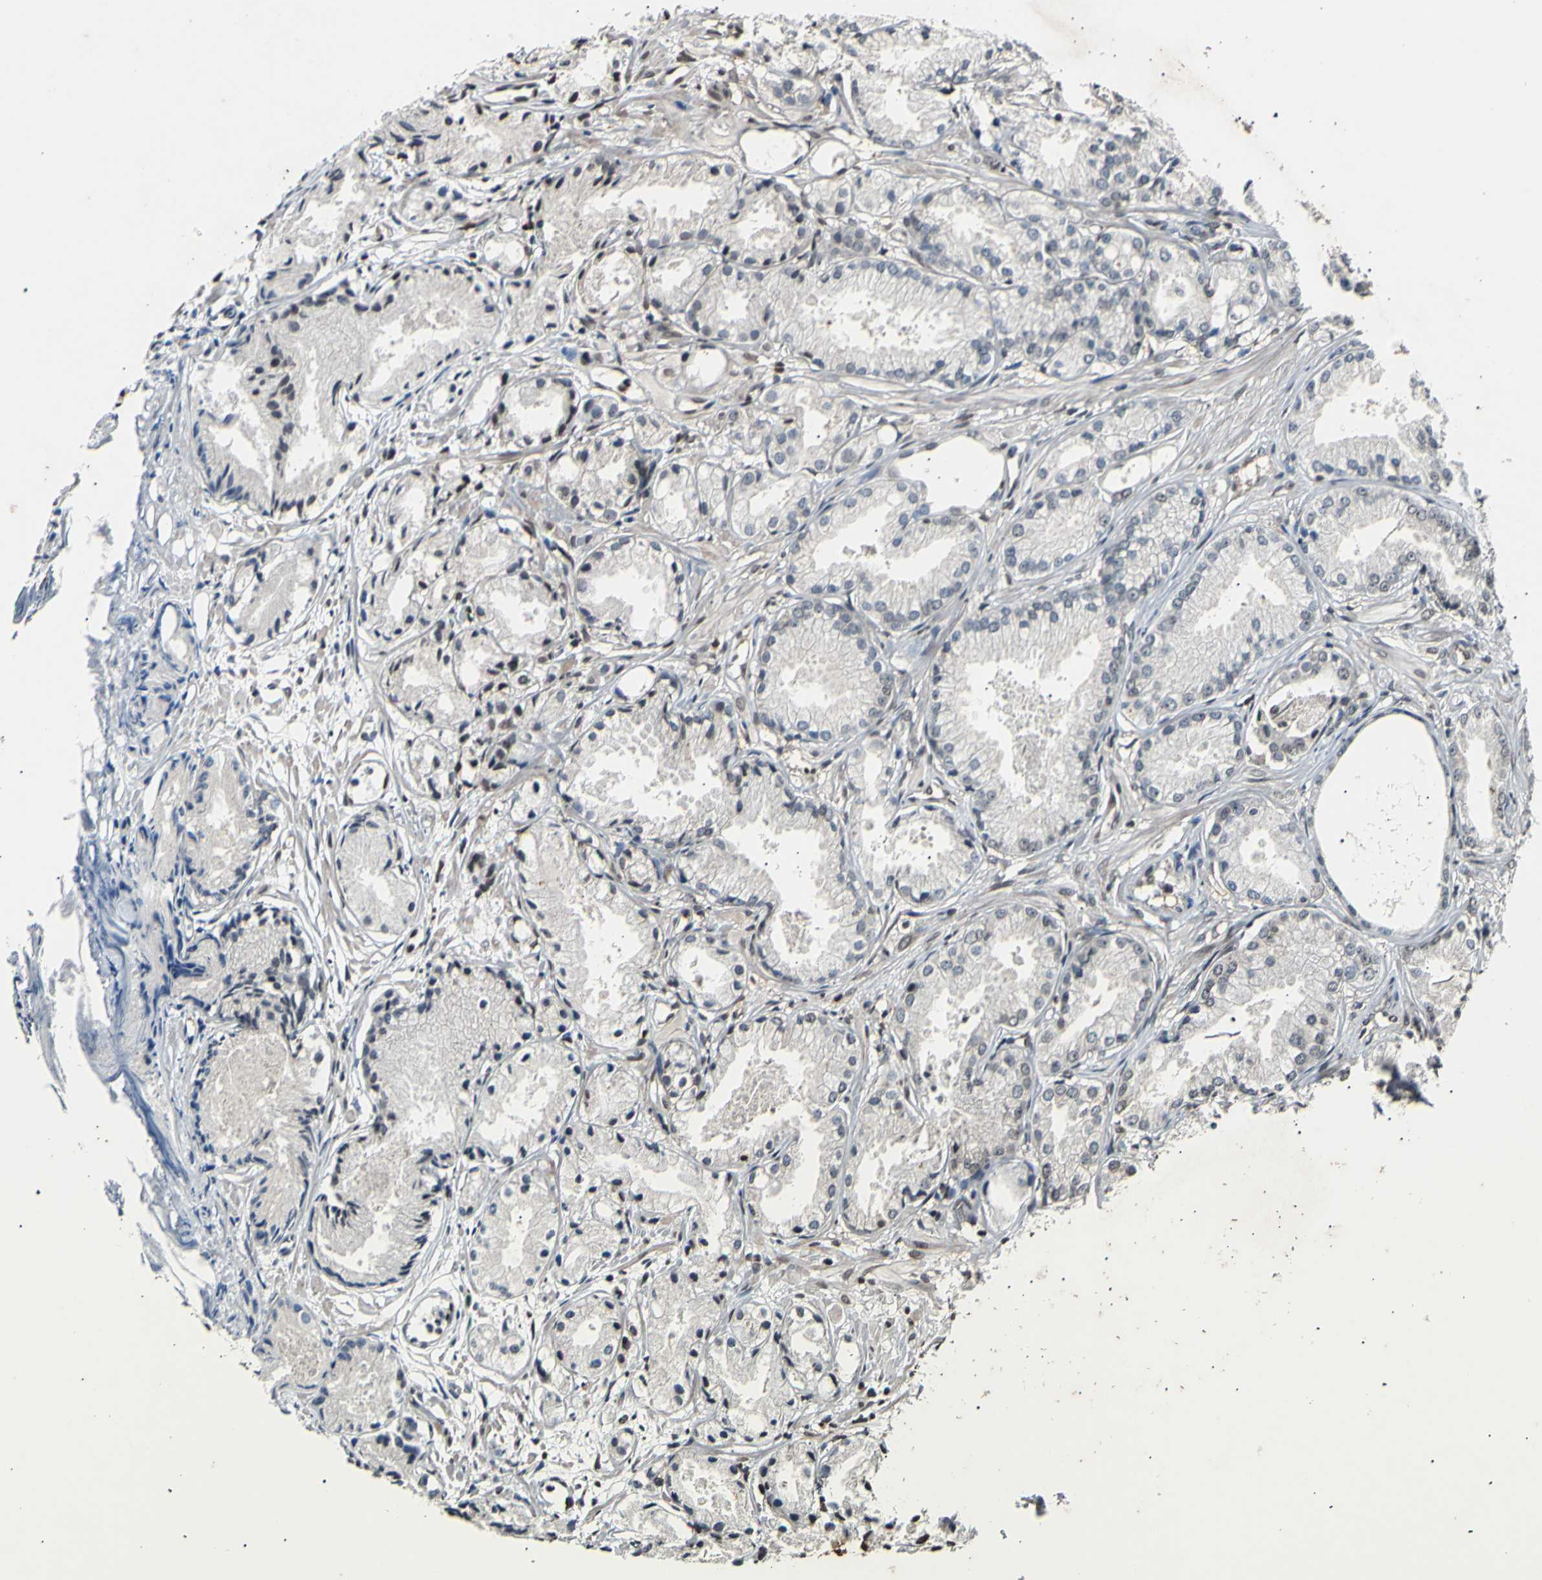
{"staining": {"intensity": "weak", "quantity": ">75%", "location": "cytoplasmic/membranous,nuclear"}, "tissue": "prostate cancer", "cell_type": "Tumor cells", "image_type": "cancer", "snomed": [{"axis": "morphology", "description": "Adenocarcinoma, Low grade"}, {"axis": "topography", "description": "Prostate"}], "caption": "Weak cytoplasmic/membranous and nuclear protein positivity is appreciated in about >75% of tumor cells in prostate cancer (adenocarcinoma (low-grade)).", "gene": "ANAPC7", "patient": {"sex": "male", "age": 72}}